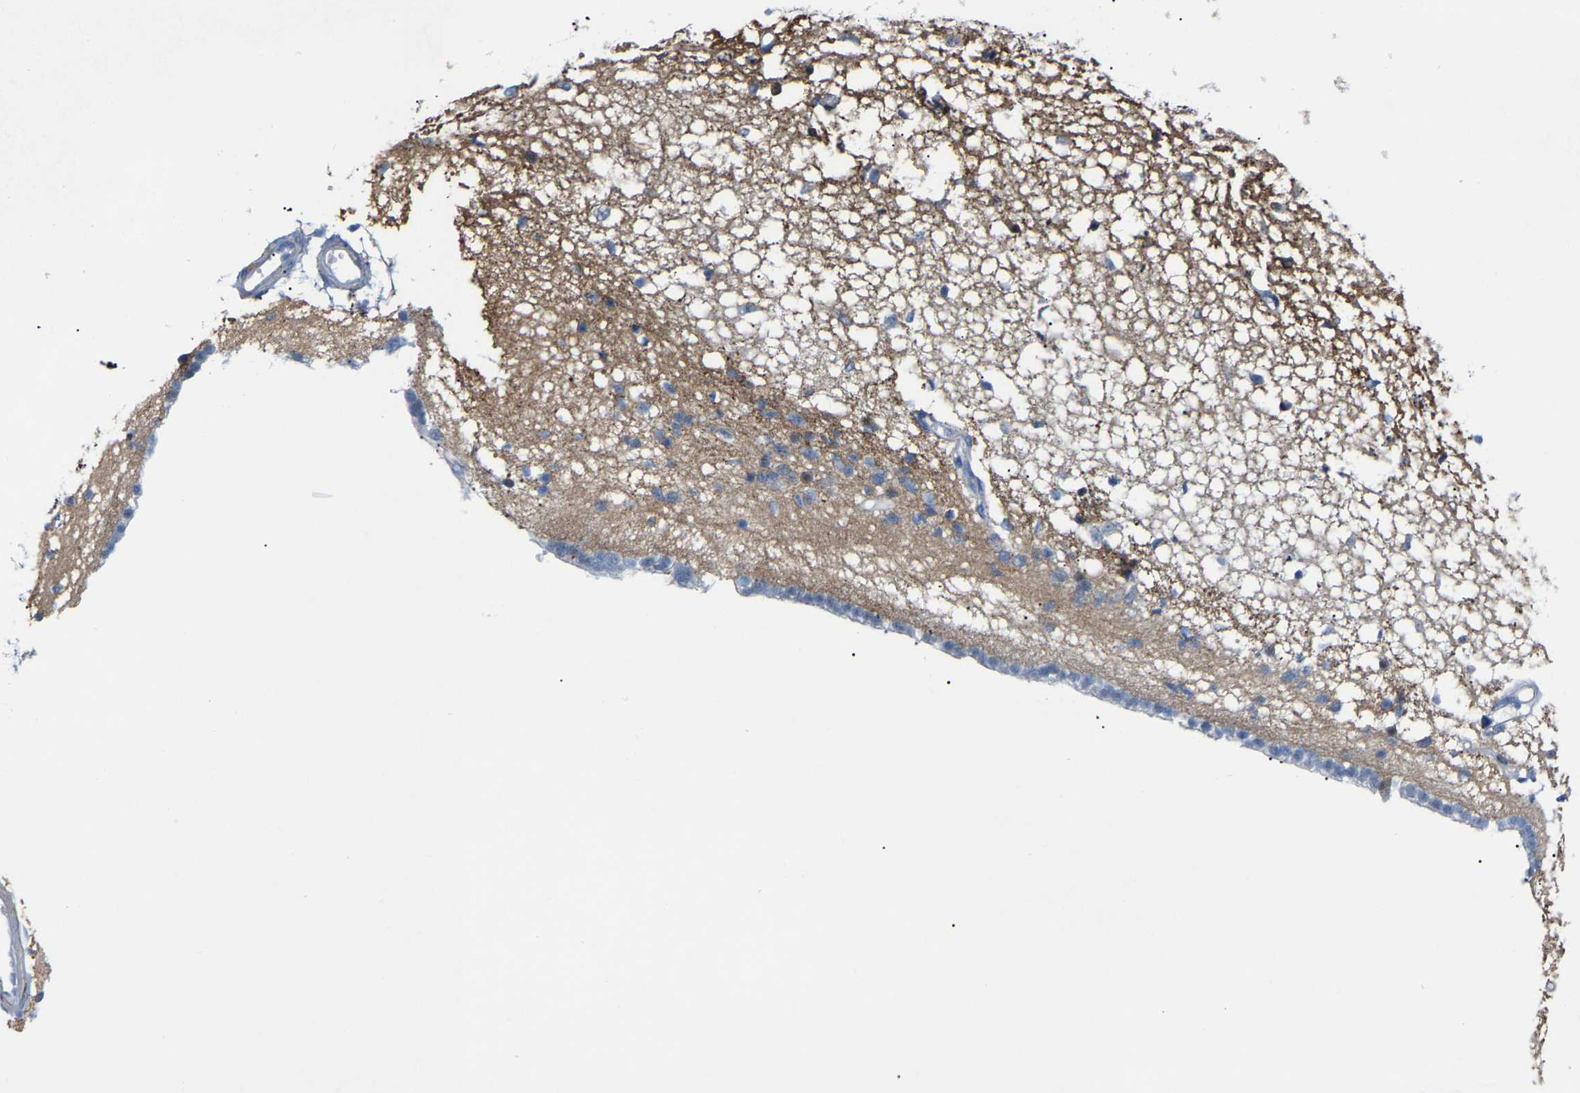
{"staining": {"intensity": "moderate", "quantity": "<25%", "location": "cytoplasmic/membranous"}, "tissue": "caudate", "cell_type": "Glial cells", "image_type": "normal", "snomed": [{"axis": "morphology", "description": "Normal tissue, NOS"}, {"axis": "topography", "description": "Lateral ventricle wall"}], "caption": "Immunohistochemistry of benign caudate reveals low levels of moderate cytoplasmic/membranous expression in about <25% of glial cells. (Brightfield microscopy of DAB IHC at high magnification).", "gene": "ABTB2", "patient": {"sex": "male", "age": 45}}